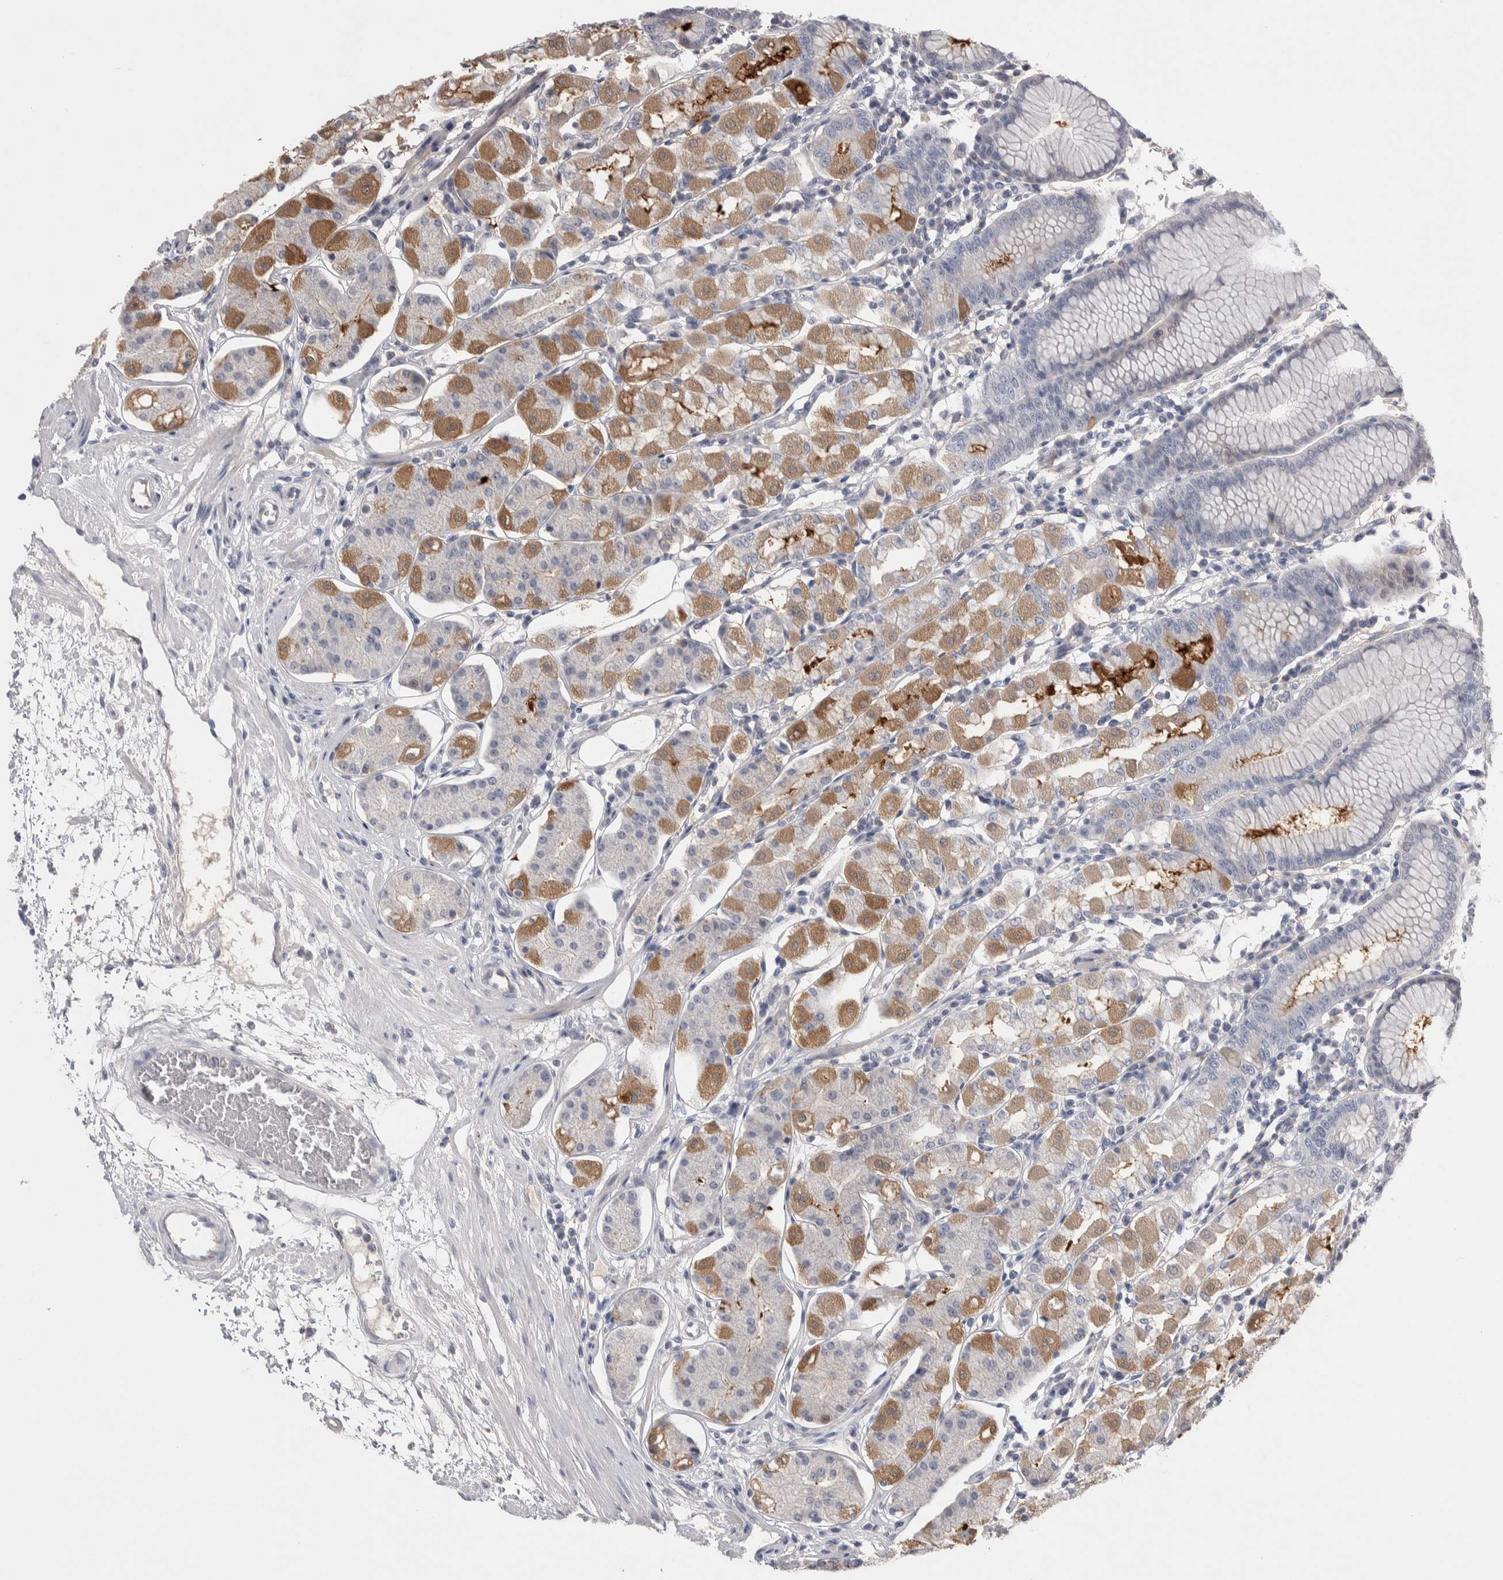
{"staining": {"intensity": "moderate", "quantity": "<25%", "location": "cytoplasmic/membranous"}, "tissue": "stomach", "cell_type": "Glandular cells", "image_type": "normal", "snomed": [{"axis": "morphology", "description": "Normal tissue, NOS"}, {"axis": "topography", "description": "Stomach"}, {"axis": "topography", "description": "Stomach, lower"}], "caption": "Glandular cells display low levels of moderate cytoplasmic/membranous positivity in about <25% of cells in benign human stomach. (Stains: DAB in brown, nuclei in blue, Microscopy: brightfield microscopy at high magnification).", "gene": "CEP131", "patient": {"sex": "female", "age": 56}}